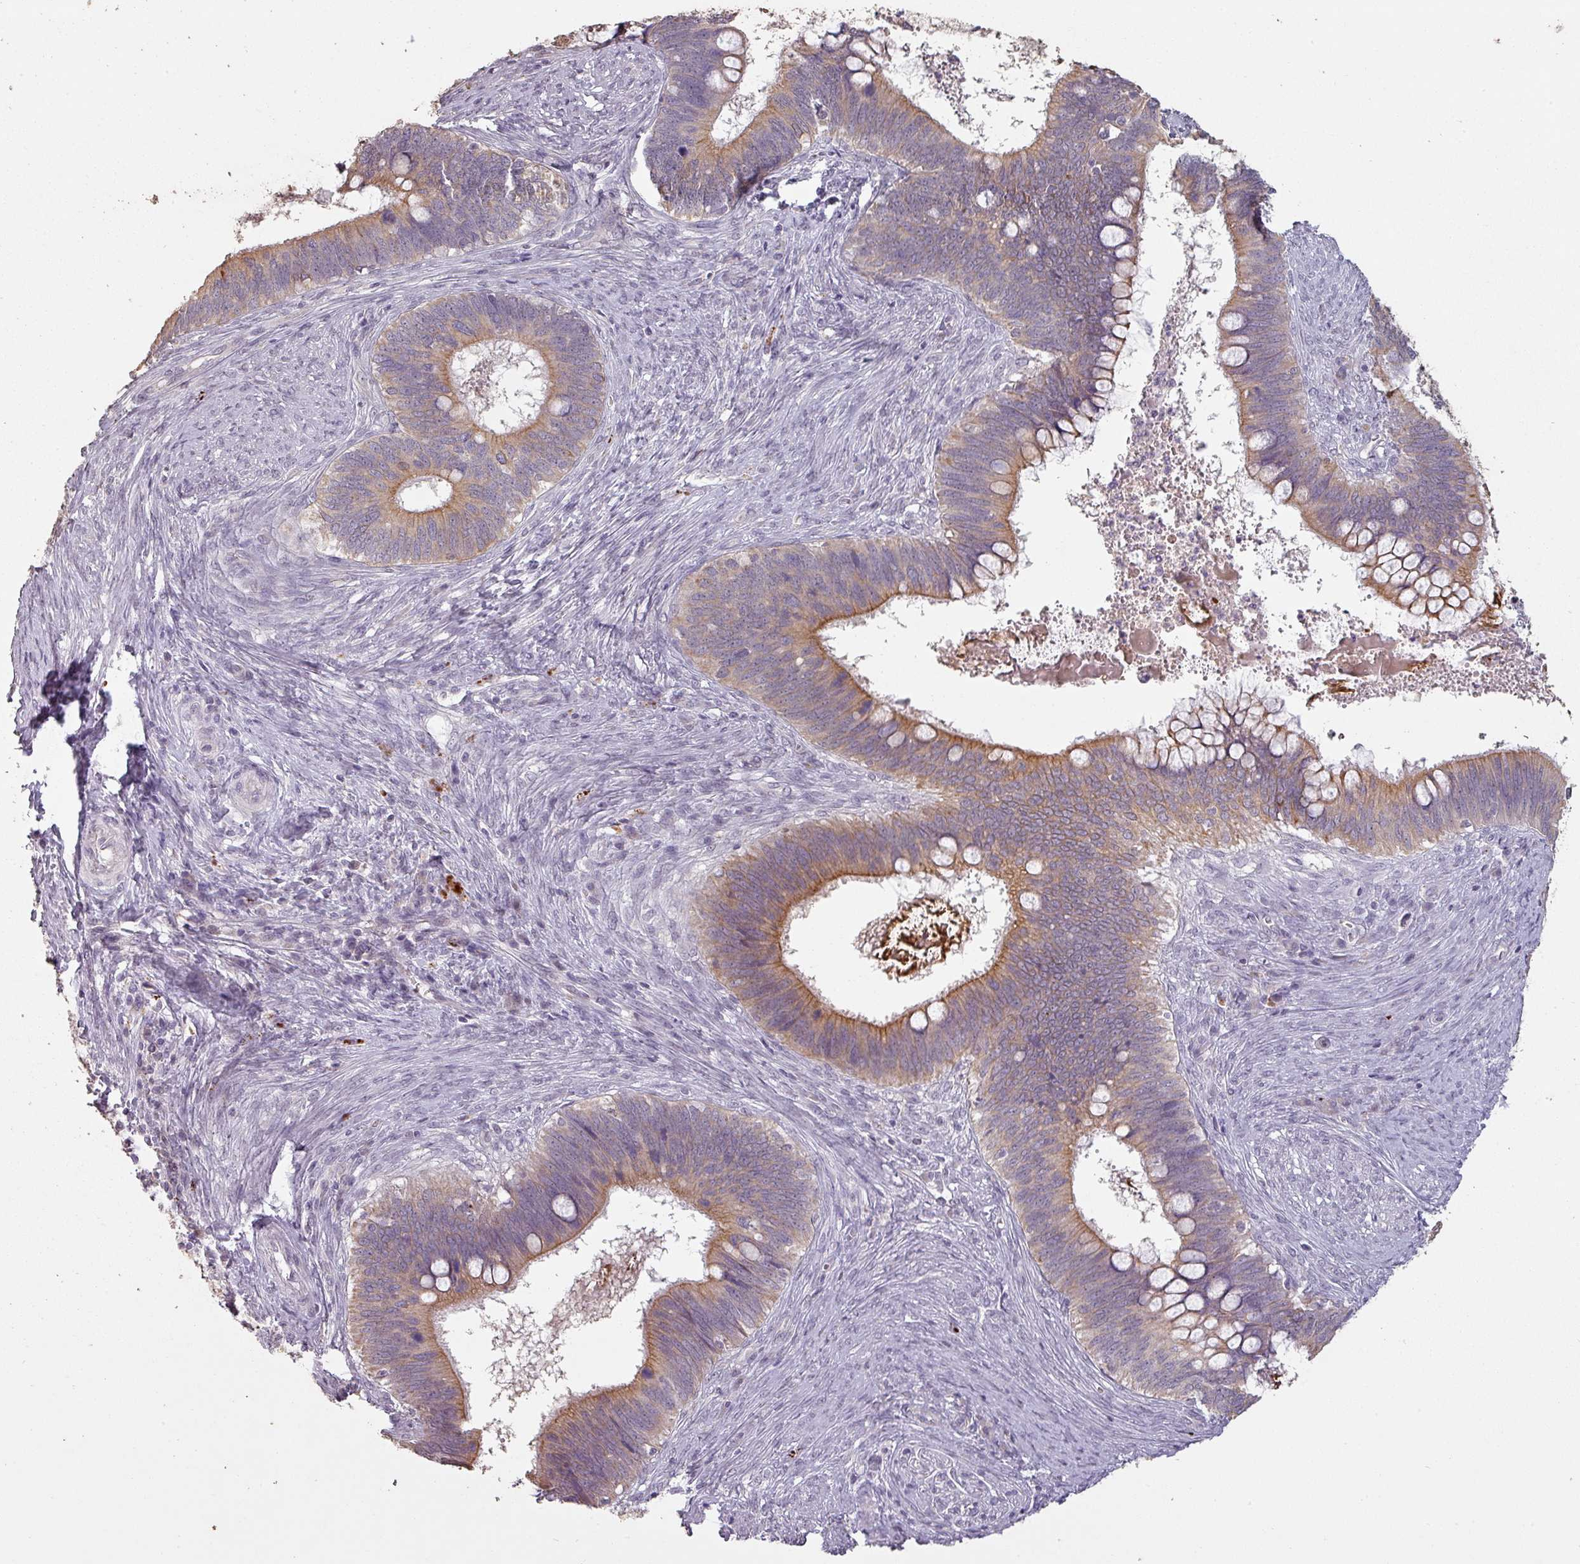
{"staining": {"intensity": "moderate", "quantity": "25%-75%", "location": "cytoplasmic/membranous"}, "tissue": "cervical cancer", "cell_type": "Tumor cells", "image_type": "cancer", "snomed": [{"axis": "morphology", "description": "Adenocarcinoma, NOS"}, {"axis": "topography", "description": "Cervix"}], "caption": "Immunohistochemical staining of human cervical adenocarcinoma exhibits moderate cytoplasmic/membranous protein expression in approximately 25%-75% of tumor cells.", "gene": "LYPLA1", "patient": {"sex": "female", "age": 42}}